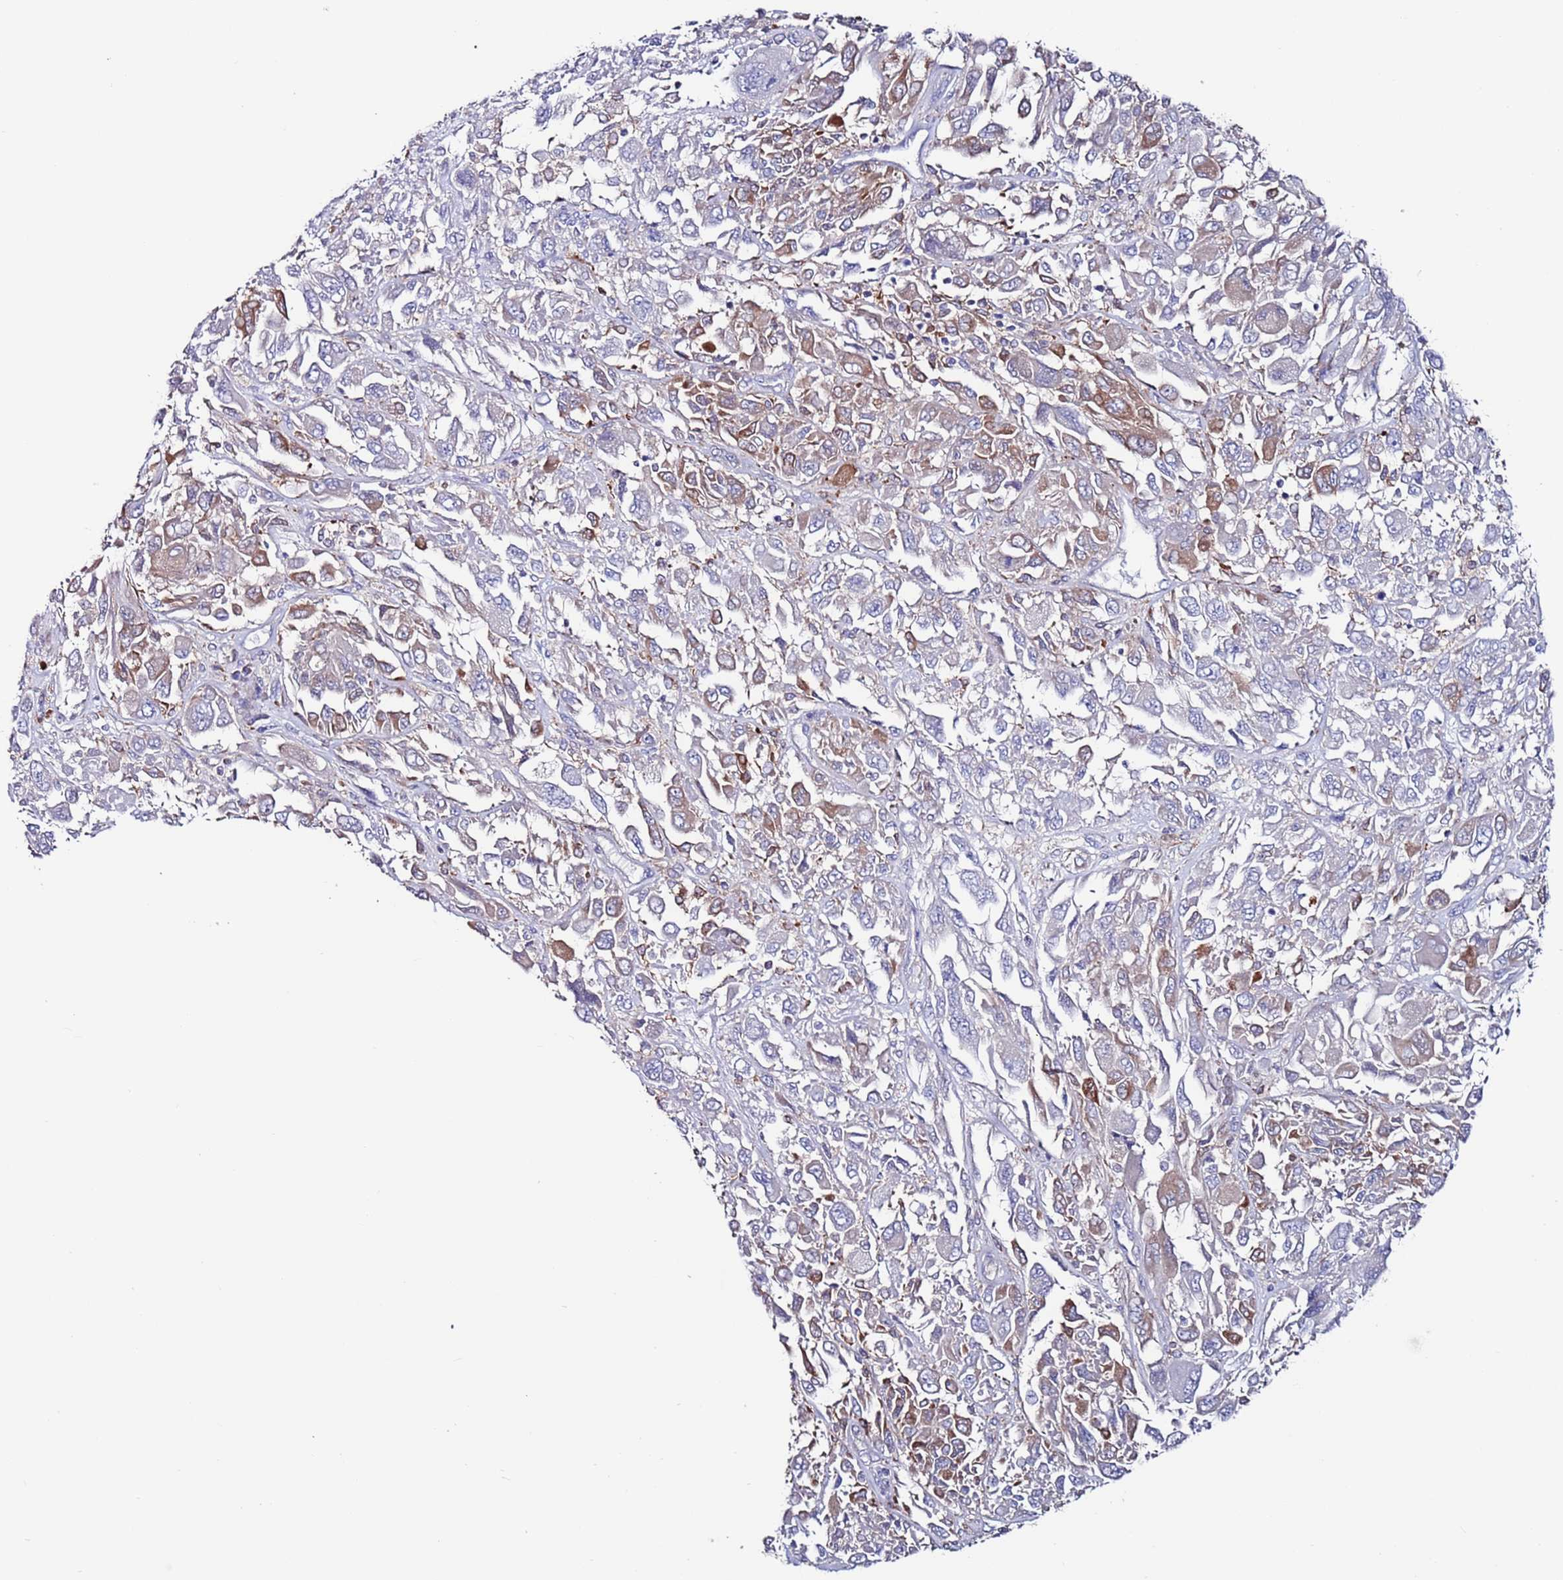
{"staining": {"intensity": "moderate", "quantity": "<25%", "location": "cytoplasmic/membranous"}, "tissue": "melanoma", "cell_type": "Tumor cells", "image_type": "cancer", "snomed": [{"axis": "morphology", "description": "Malignant melanoma, NOS"}, {"axis": "topography", "description": "Skin"}], "caption": "IHC of melanoma shows low levels of moderate cytoplasmic/membranous expression in approximately <25% of tumor cells.", "gene": "GREB1L", "patient": {"sex": "female", "age": 91}}